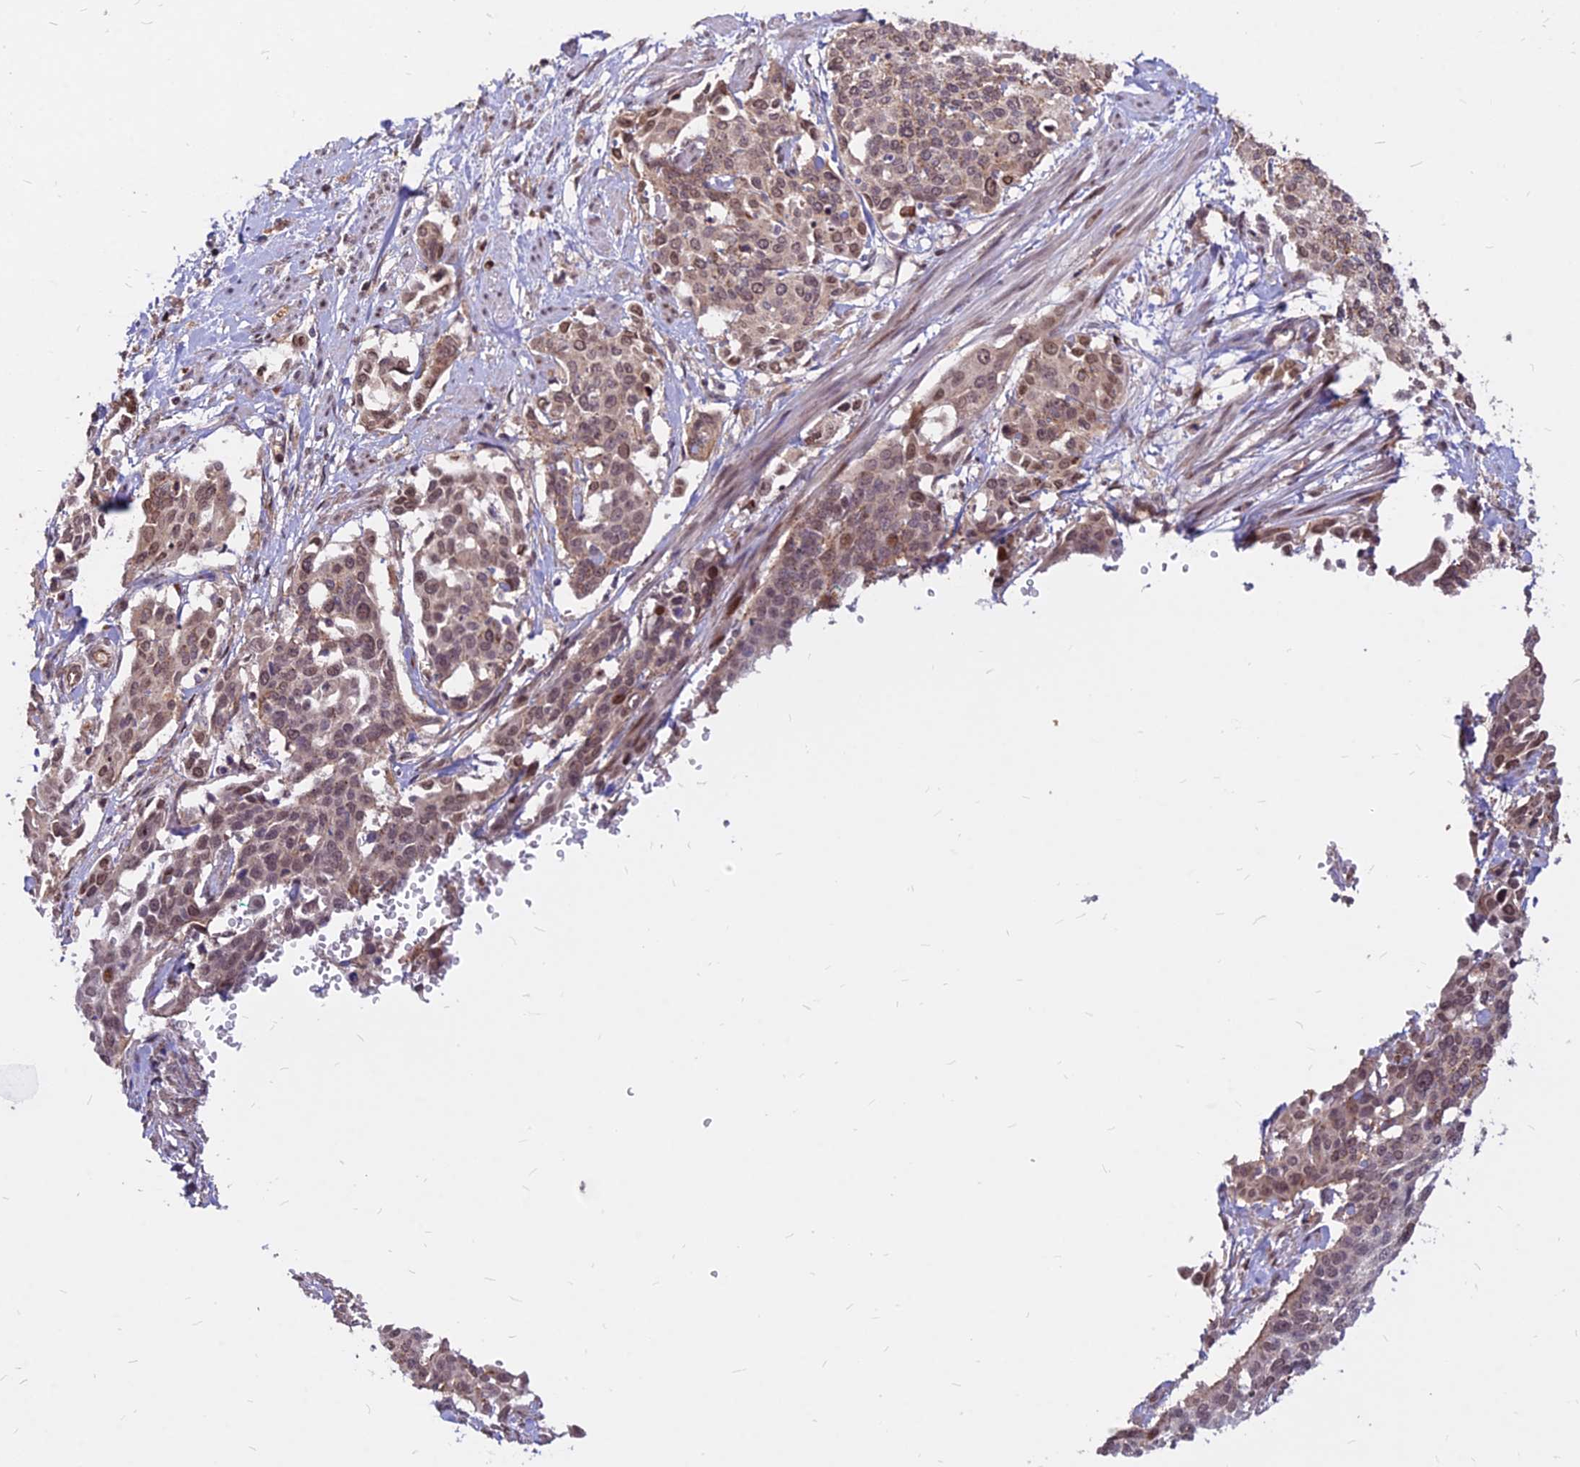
{"staining": {"intensity": "moderate", "quantity": ">75%", "location": "cytoplasmic/membranous,nuclear"}, "tissue": "cervical cancer", "cell_type": "Tumor cells", "image_type": "cancer", "snomed": [{"axis": "morphology", "description": "Squamous cell carcinoma, NOS"}, {"axis": "topography", "description": "Cervix"}], "caption": "Immunohistochemical staining of cervical cancer displays moderate cytoplasmic/membranous and nuclear protein positivity in about >75% of tumor cells.", "gene": "C11orf68", "patient": {"sex": "female", "age": 44}}